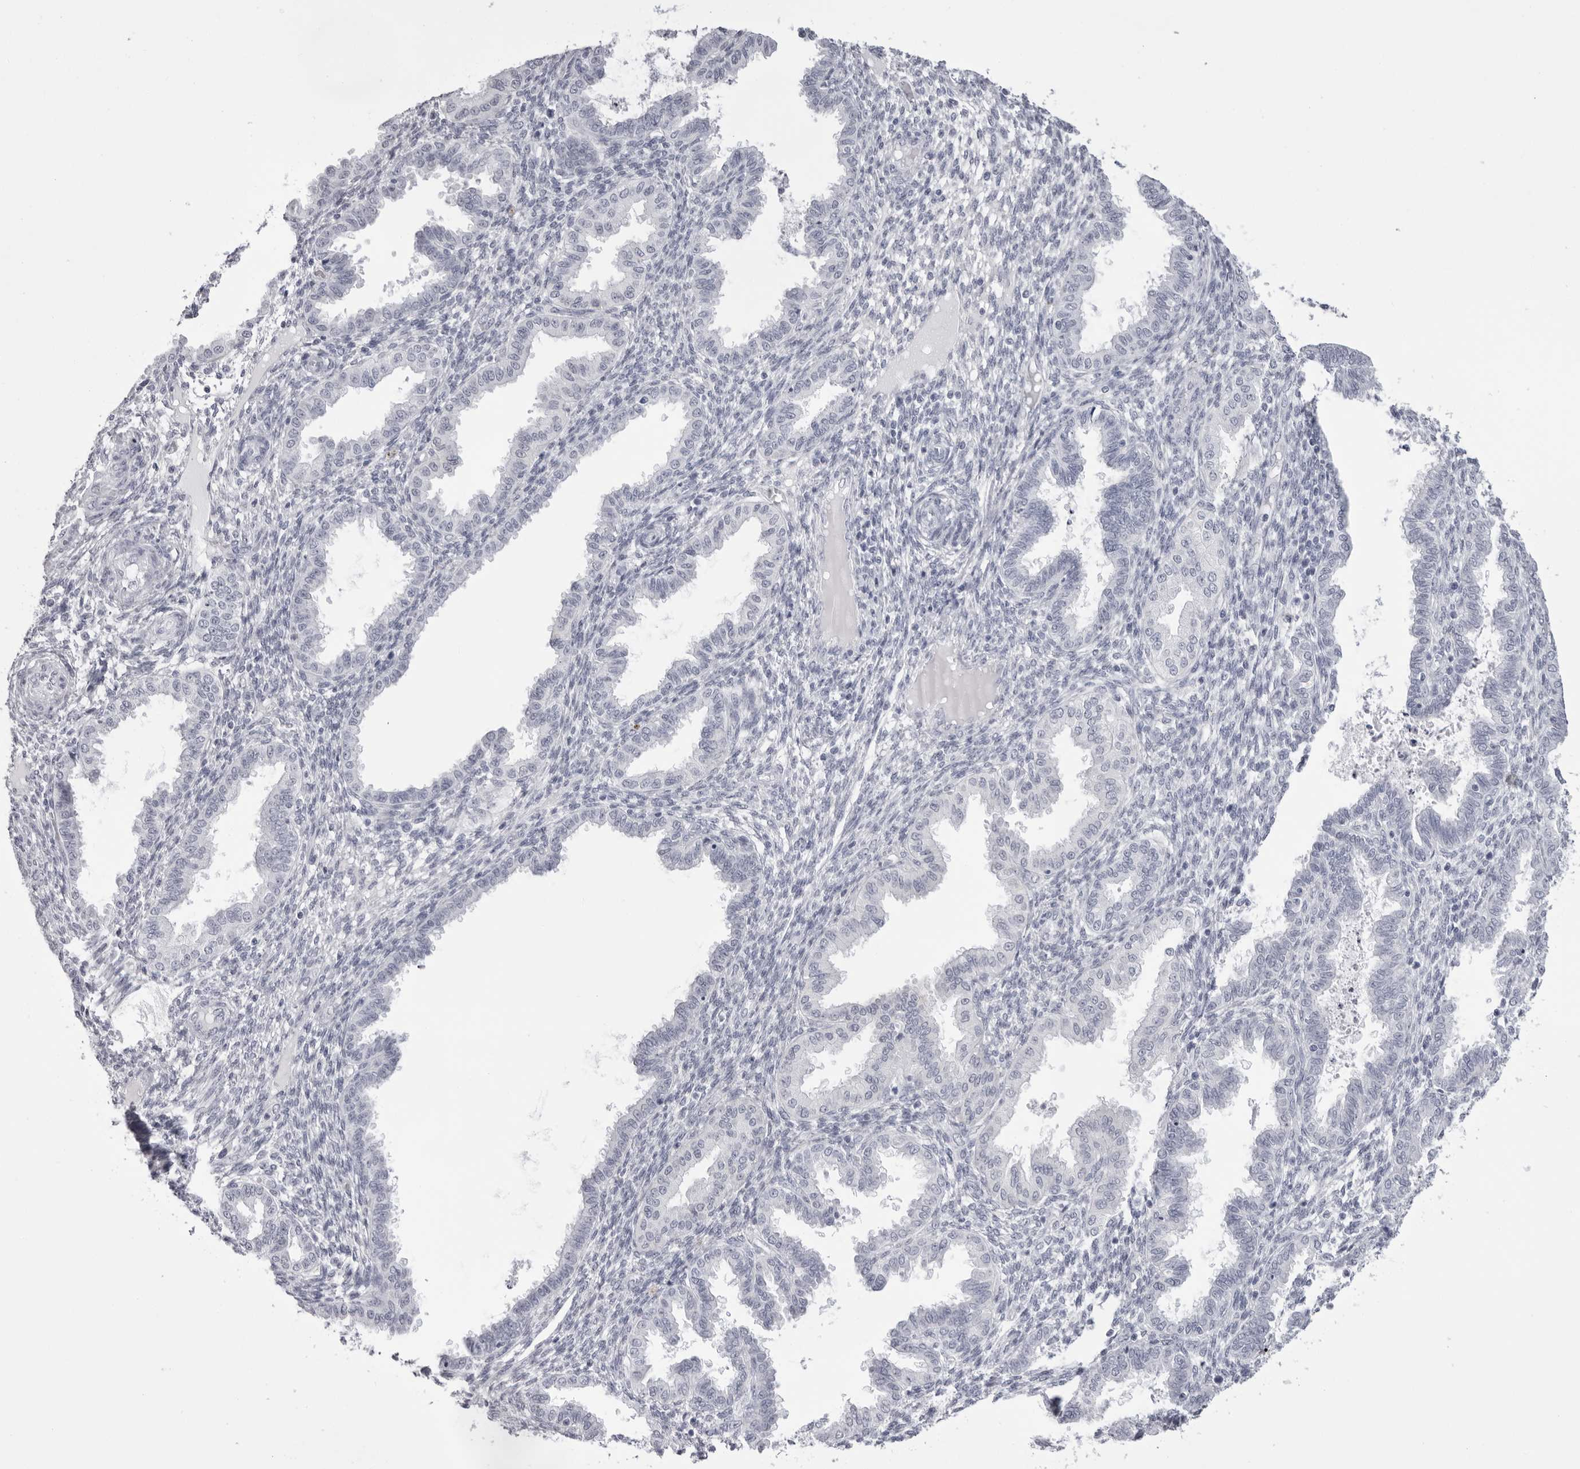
{"staining": {"intensity": "negative", "quantity": "none", "location": "none"}, "tissue": "endometrium", "cell_type": "Cells in endometrial stroma", "image_type": "normal", "snomed": [{"axis": "morphology", "description": "Normal tissue, NOS"}, {"axis": "topography", "description": "Endometrium"}], "caption": "High power microscopy histopathology image of an IHC image of benign endometrium, revealing no significant expression in cells in endometrial stroma.", "gene": "TMOD4", "patient": {"sex": "female", "age": 33}}